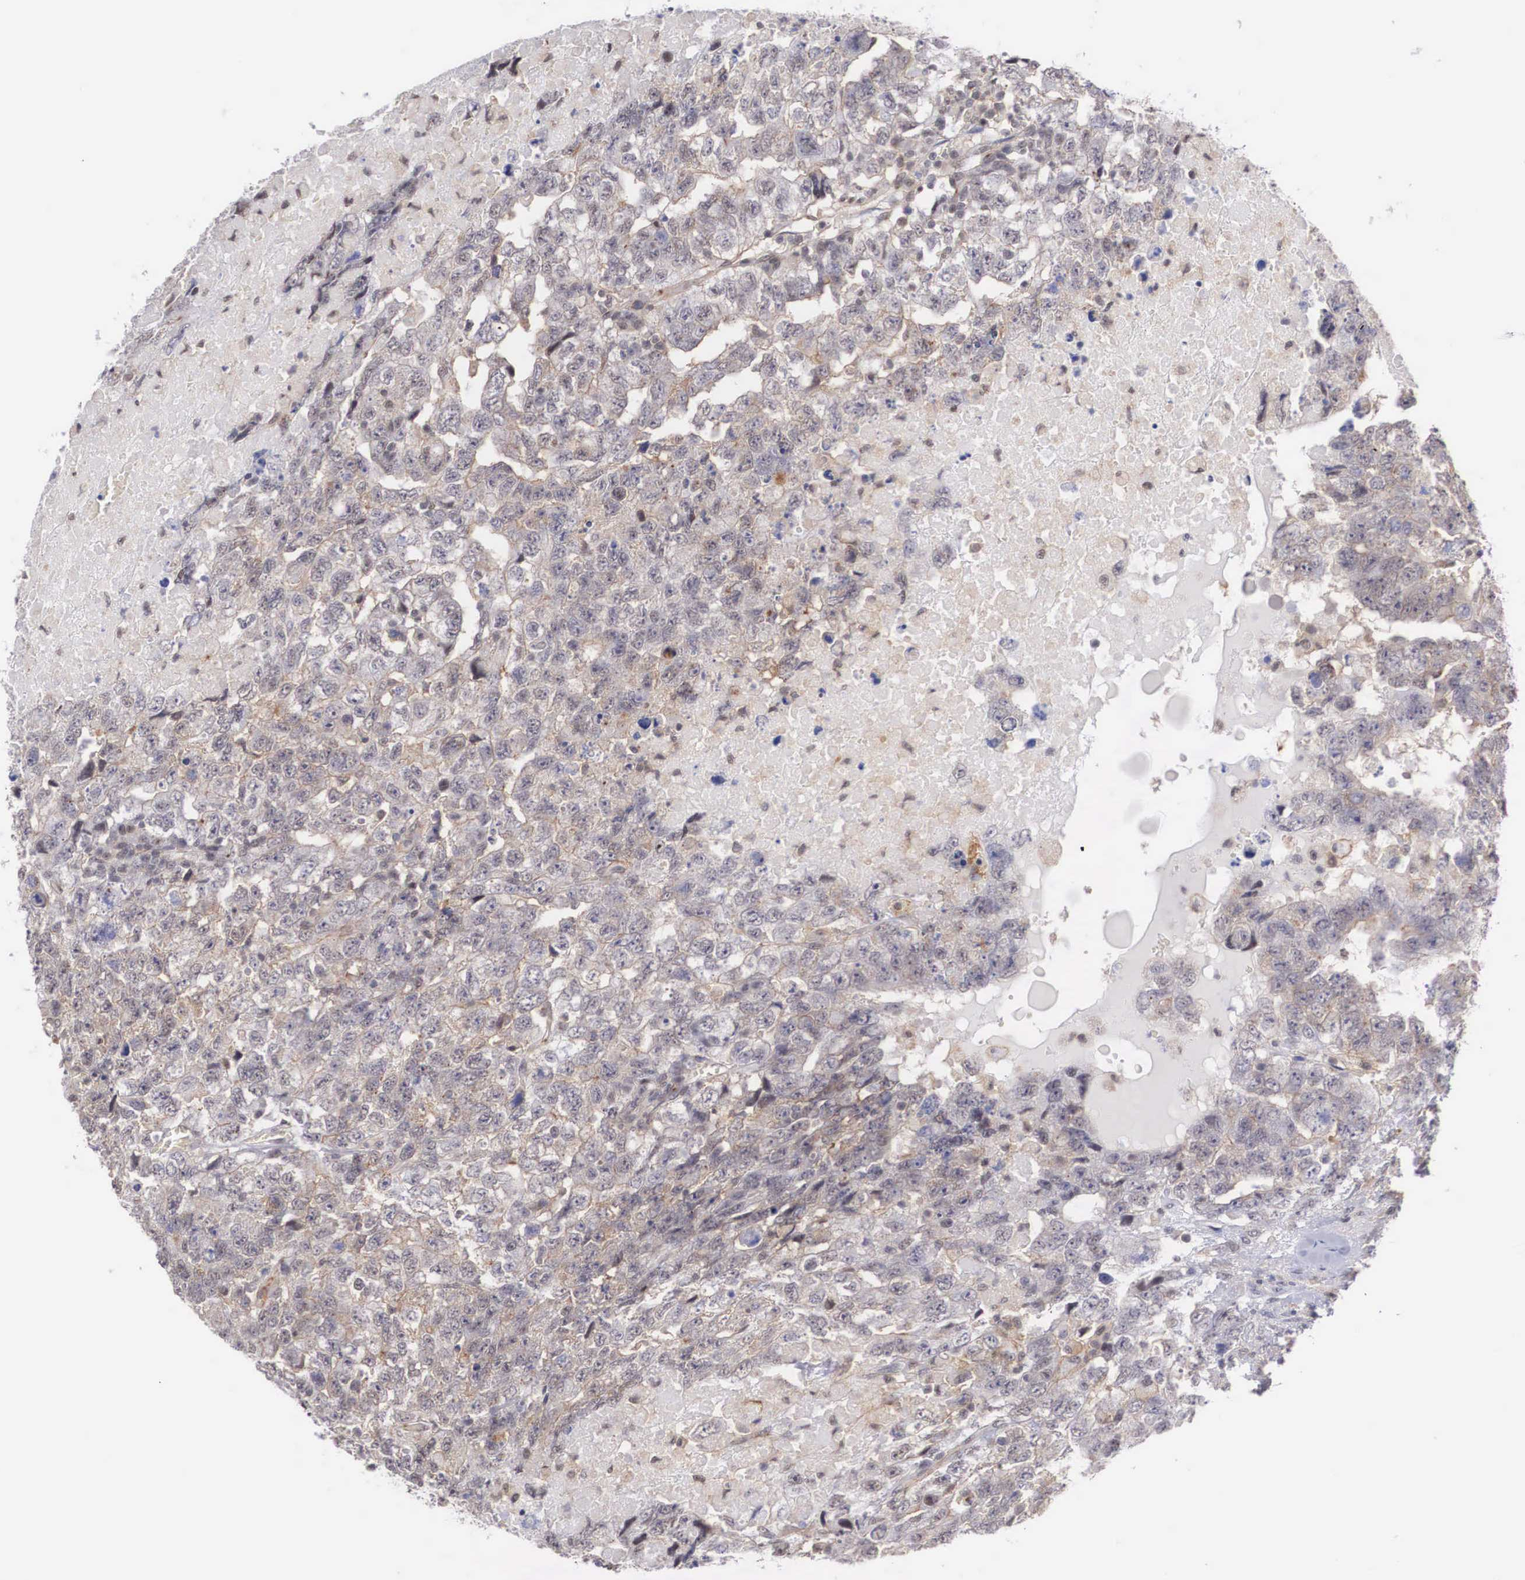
{"staining": {"intensity": "weak", "quantity": "<25%", "location": "cytoplasmic/membranous"}, "tissue": "testis cancer", "cell_type": "Tumor cells", "image_type": "cancer", "snomed": [{"axis": "morphology", "description": "Carcinoma, Embryonal, NOS"}, {"axis": "topography", "description": "Testis"}], "caption": "The immunohistochemistry image has no significant positivity in tumor cells of testis embryonal carcinoma tissue.", "gene": "NR4A2", "patient": {"sex": "male", "age": 36}}